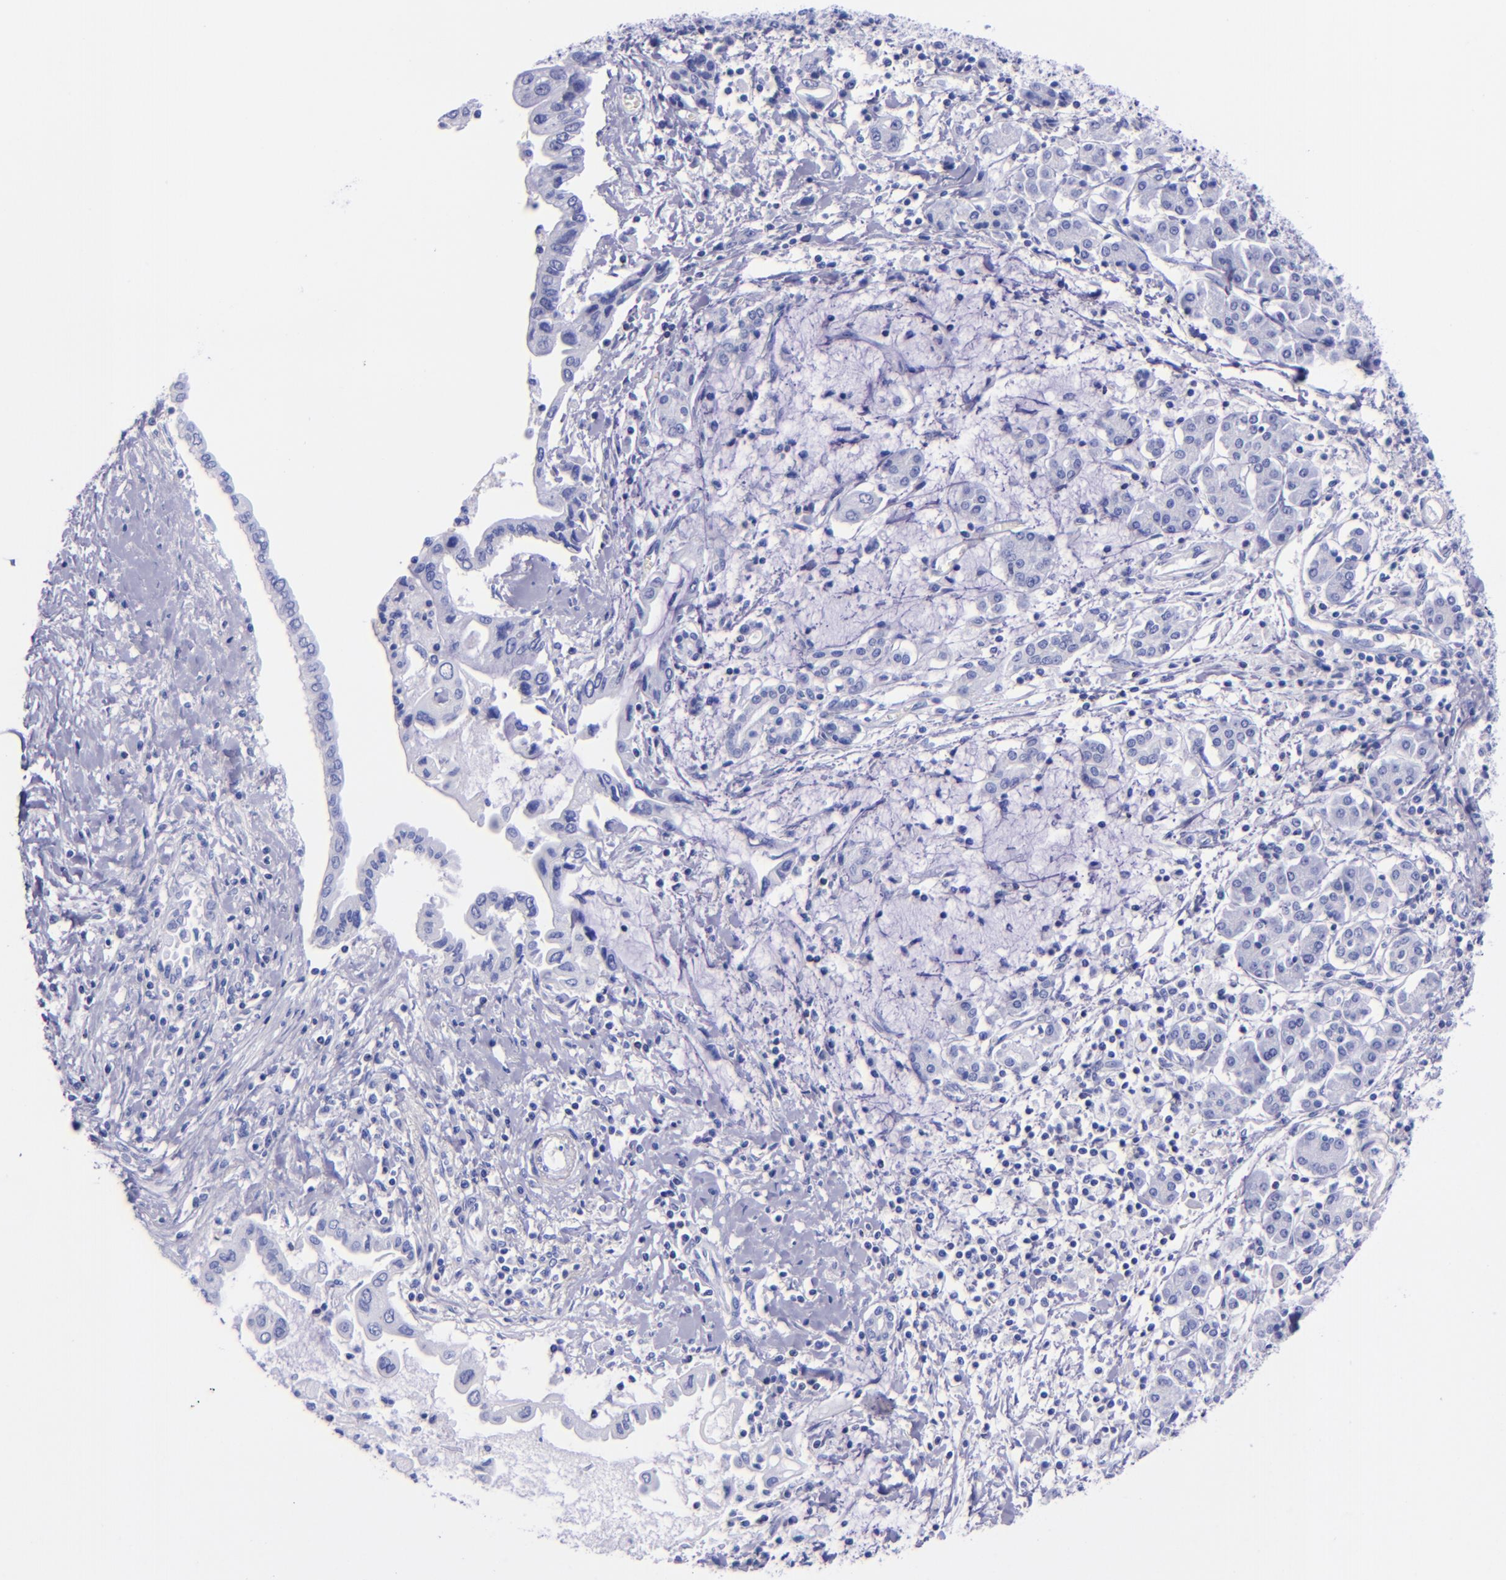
{"staining": {"intensity": "negative", "quantity": "none", "location": "none"}, "tissue": "pancreatic cancer", "cell_type": "Tumor cells", "image_type": "cancer", "snomed": [{"axis": "morphology", "description": "Adenocarcinoma, NOS"}, {"axis": "topography", "description": "Pancreas"}], "caption": "Immunohistochemistry (IHC) micrograph of human adenocarcinoma (pancreatic) stained for a protein (brown), which displays no staining in tumor cells.", "gene": "LAG3", "patient": {"sex": "female", "age": 57}}